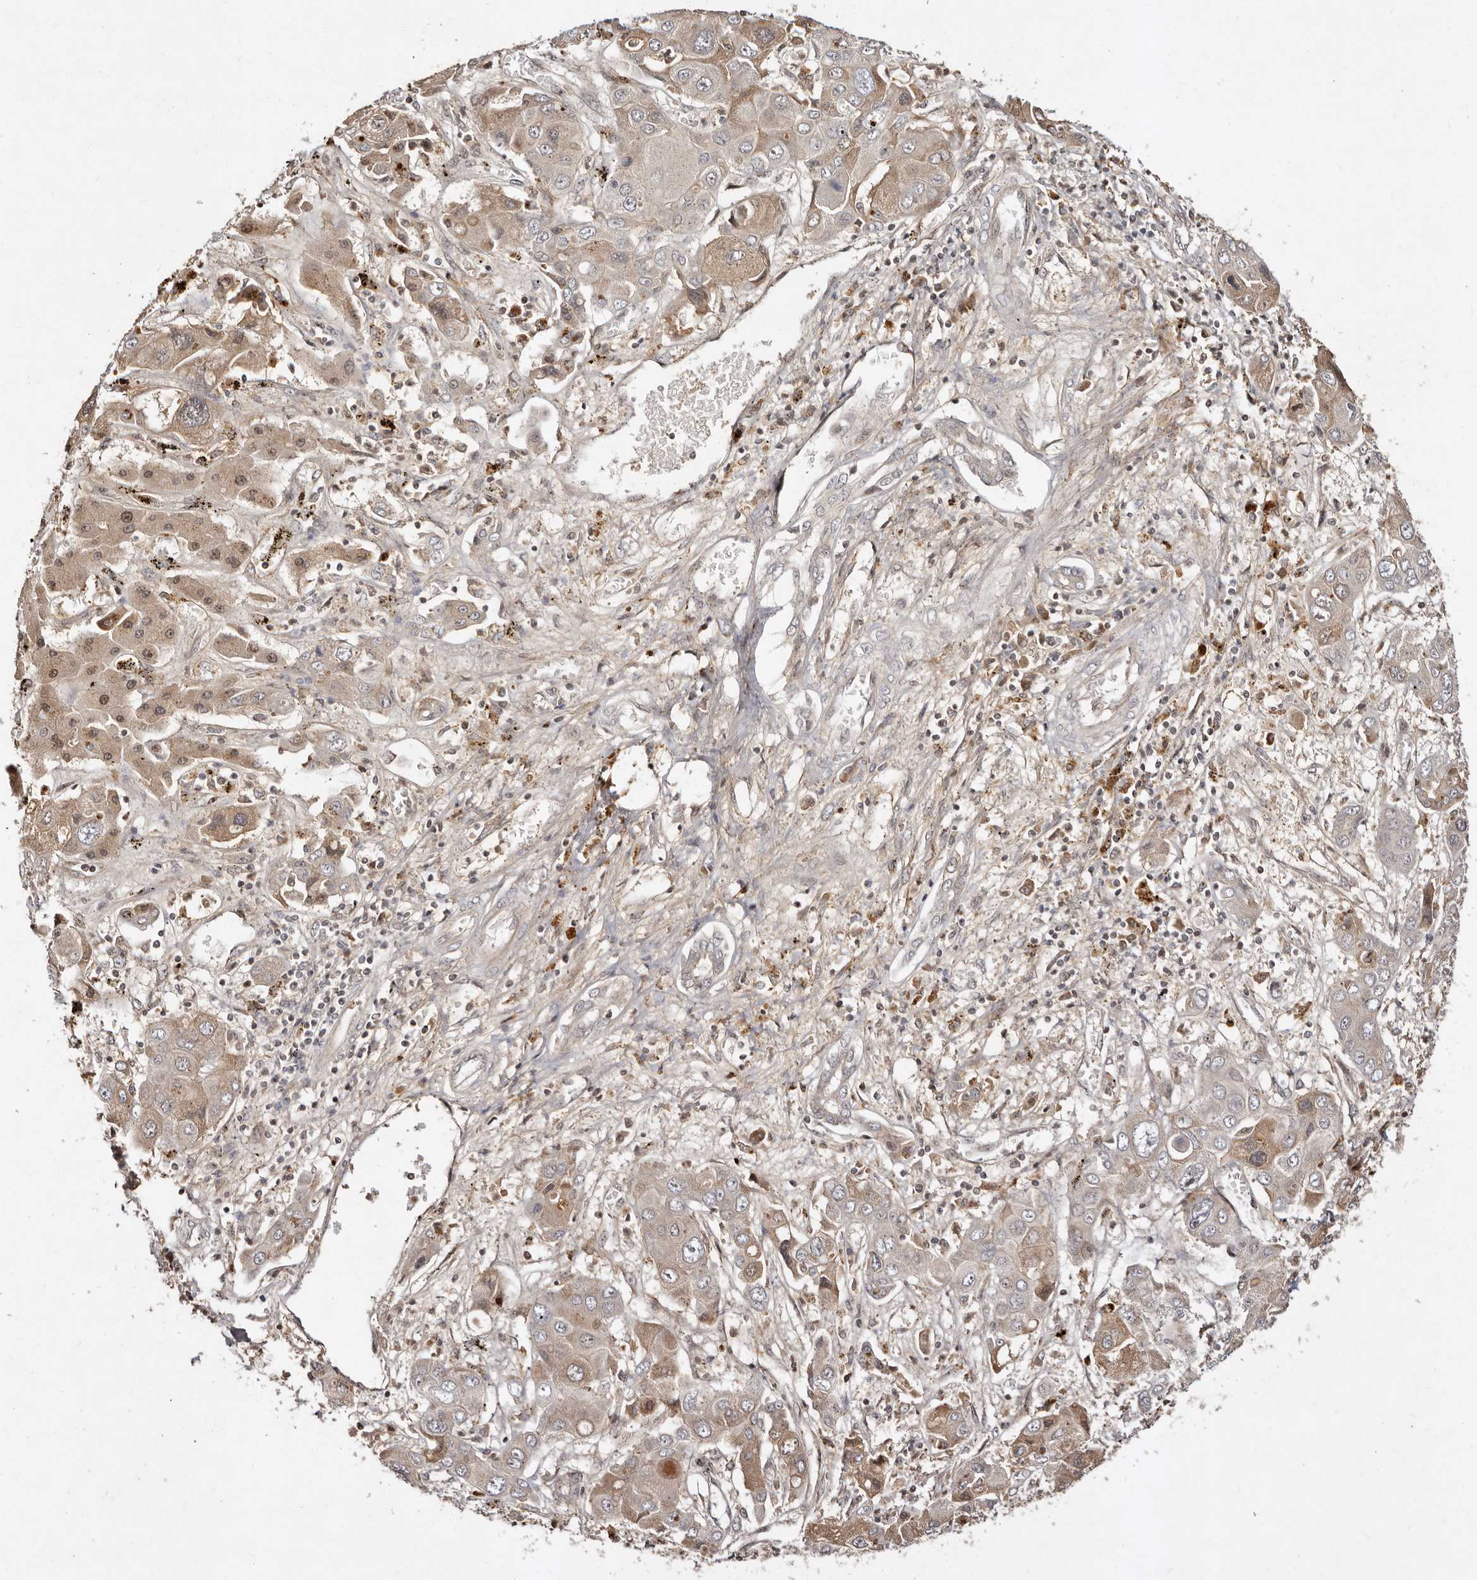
{"staining": {"intensity": "weak", "quantity": "25%-75%", "location": "cytoplasmic/membranous"}, "tissue": "liver cancer", "cell_type": "Tumor cells", "image_type": "cancer", "snomed": [{"axis": "morphology", "description": "Cholangiocarcinoma"}, {"axis": "topography", "description": "Liver"}], "caption": "Weak cytoplasmic/membranous staining is appreciated in approximately 25%-75% of tumor cells in liver cancer (cholangiocarcinoma). (IHC, brightfield microscopy, high magnification).", "gene": "LCORL", "patient": {"sex": "male", "age": 67}}